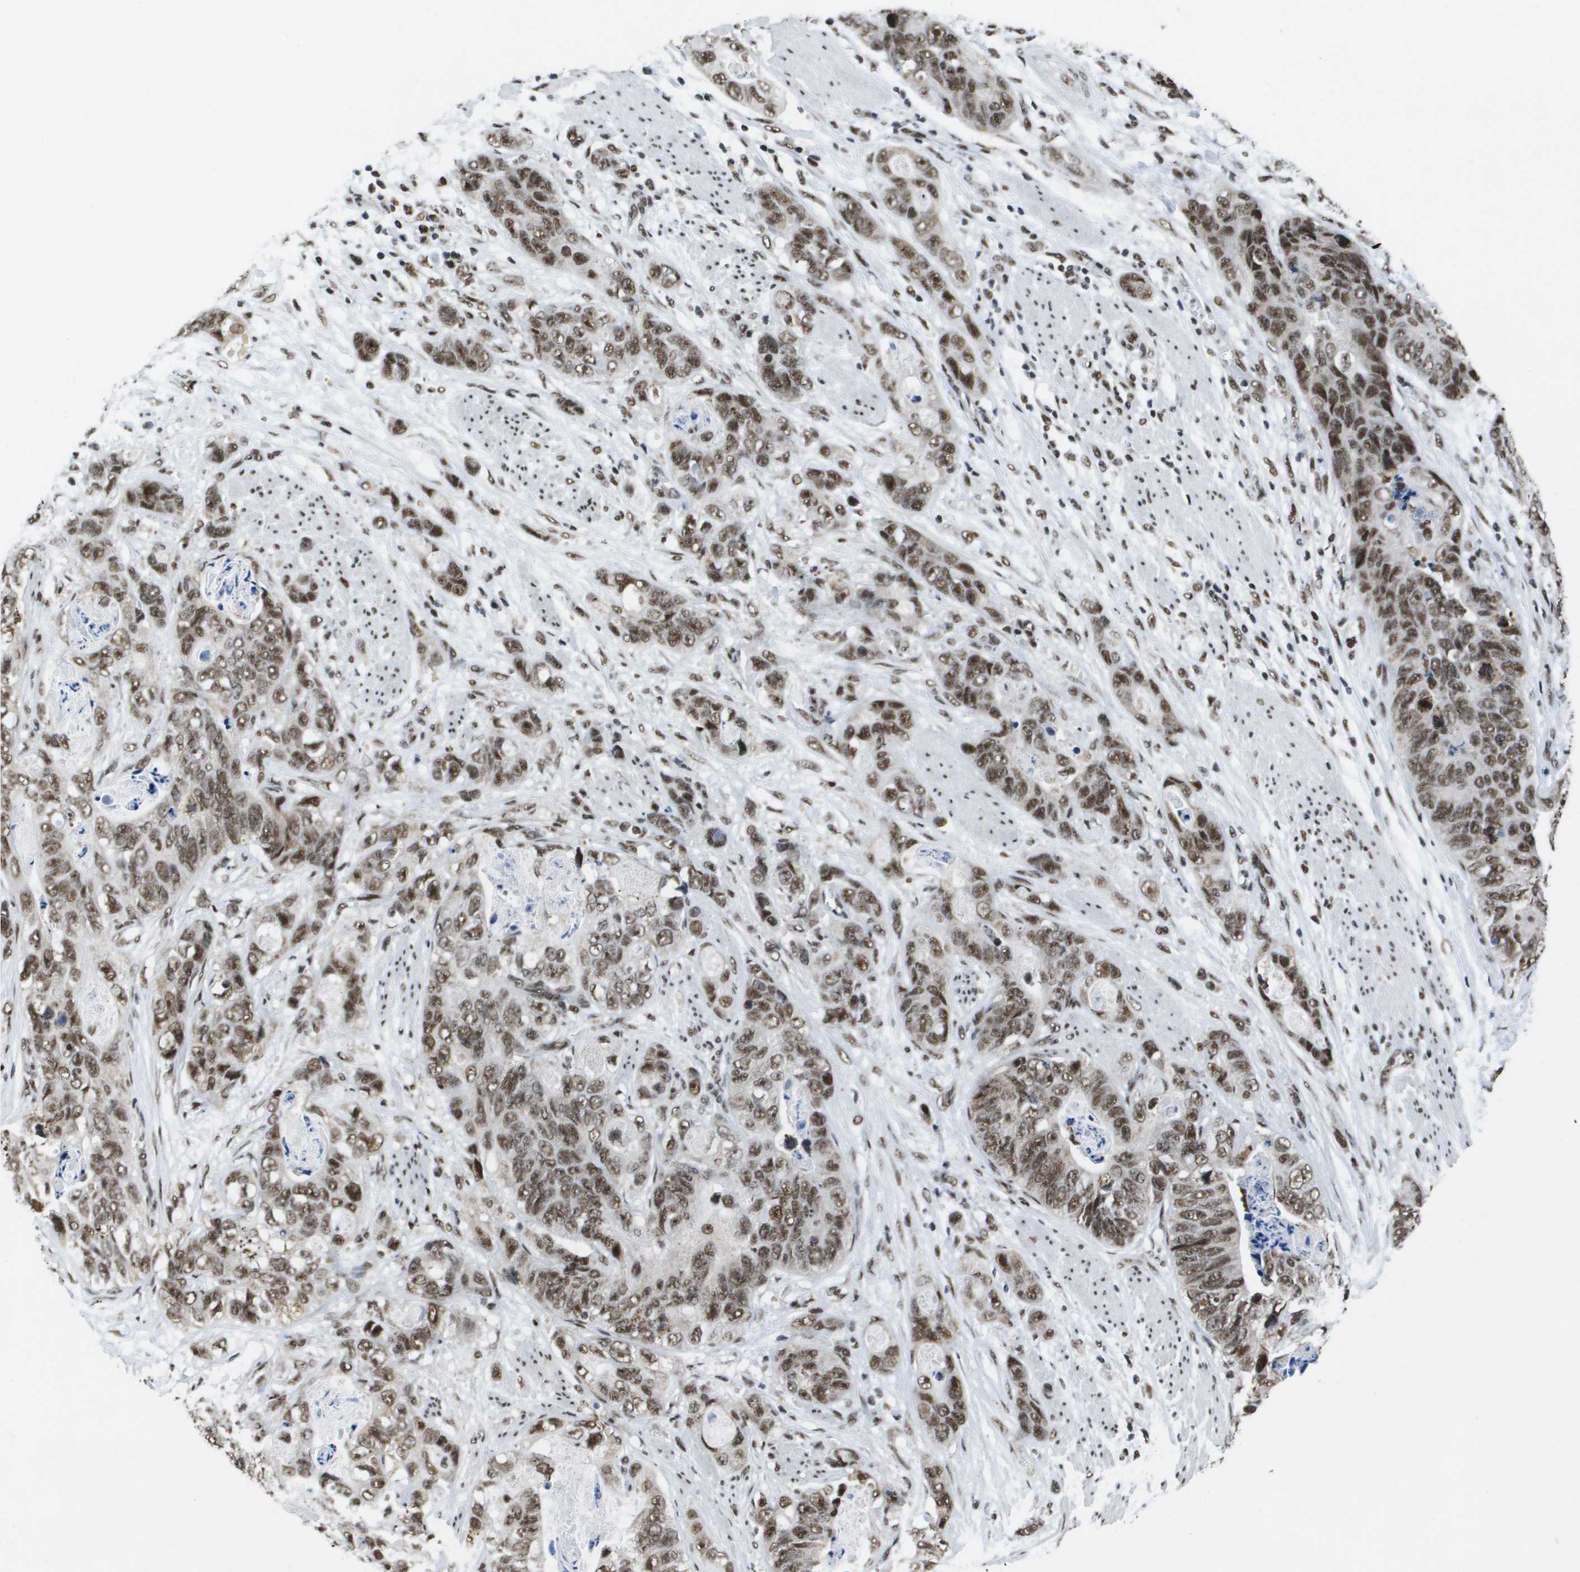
{"staining": {"intensity": "moderate", "quantity": ">75%", "location": "nuclear"}, "tissue": "stomach cancer", "cell_type": "Tumor cells", "image_type": "cancer", "snomed": [{"axis": "morphology", "description": "Adenocarcinoma, NOS"}, {"axis": "topography", "description": "Stomach"}], "caption": "A micrograph of adenocarcinoma (stomach) stained for a protein demonstrates moderate nuclear brown staining in tumor cells.", "gene": "NSRP1", "patient": {"sex": "female", "age": 89}}